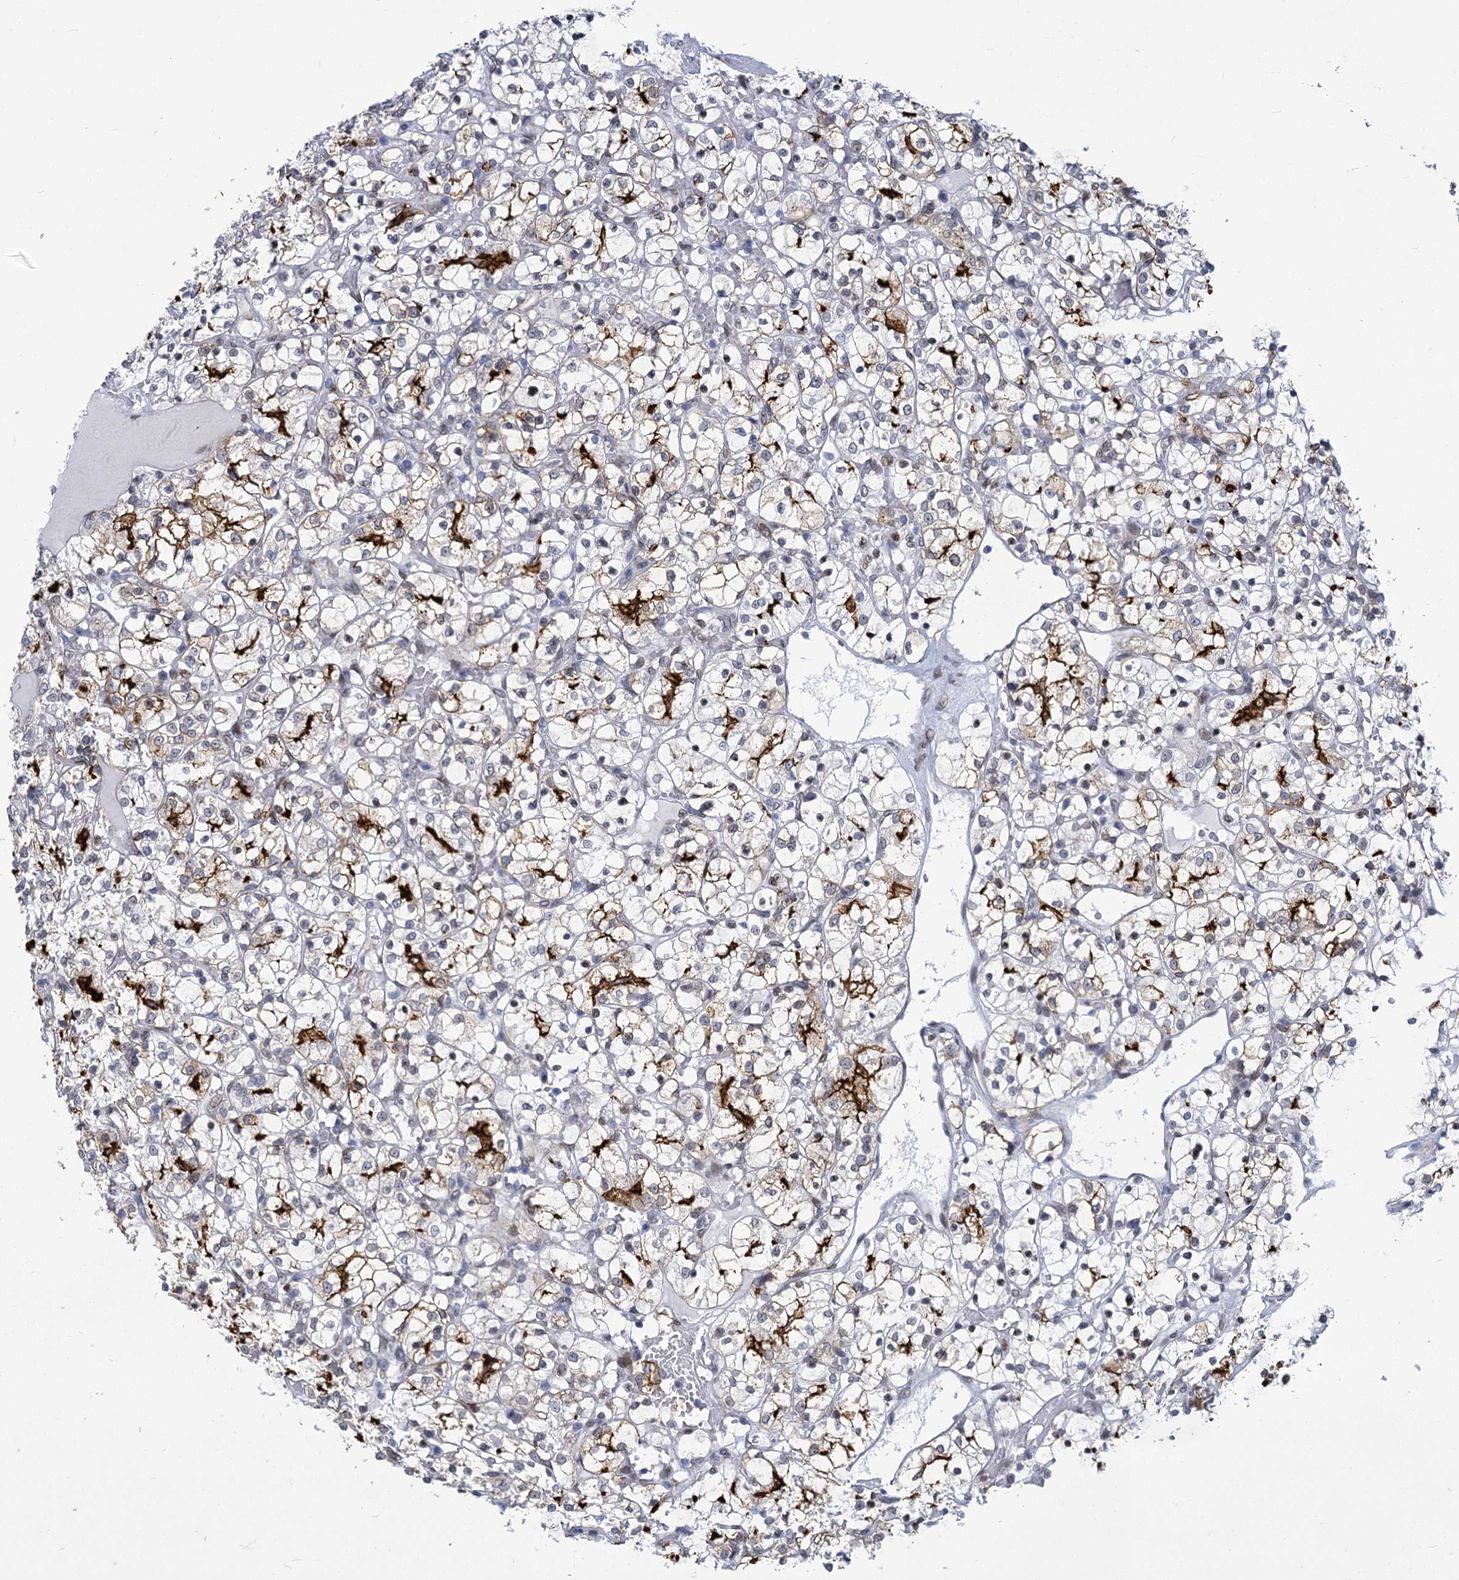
{"staining": {"intensity": "strong", "quantity": "25%-75%", "location": "cytoplasmic/membranous"}, "tissue": "renal cancer", "cell_type": "Tumor cells", "image_type": "cancer", "snomed": [{"axis": "morphology", "description": "Adenocarcinoma, NOS"}, {"axis": "topography", "description": "Kidney"}], "caption": "Immunohistochemical staining of renal adenocarcinoma reveals strong cytoplasmic/membranous protein staining in approximately 25%-75% of tumor cells. The staining was performed using DAB (3,3'-diaminobenzidine), with brown indicating positive protein expression. Nuclei are stained blue with hematoxylin.", "gene": "PRSS35", "patient": {"sex": "female", "age": 69}}